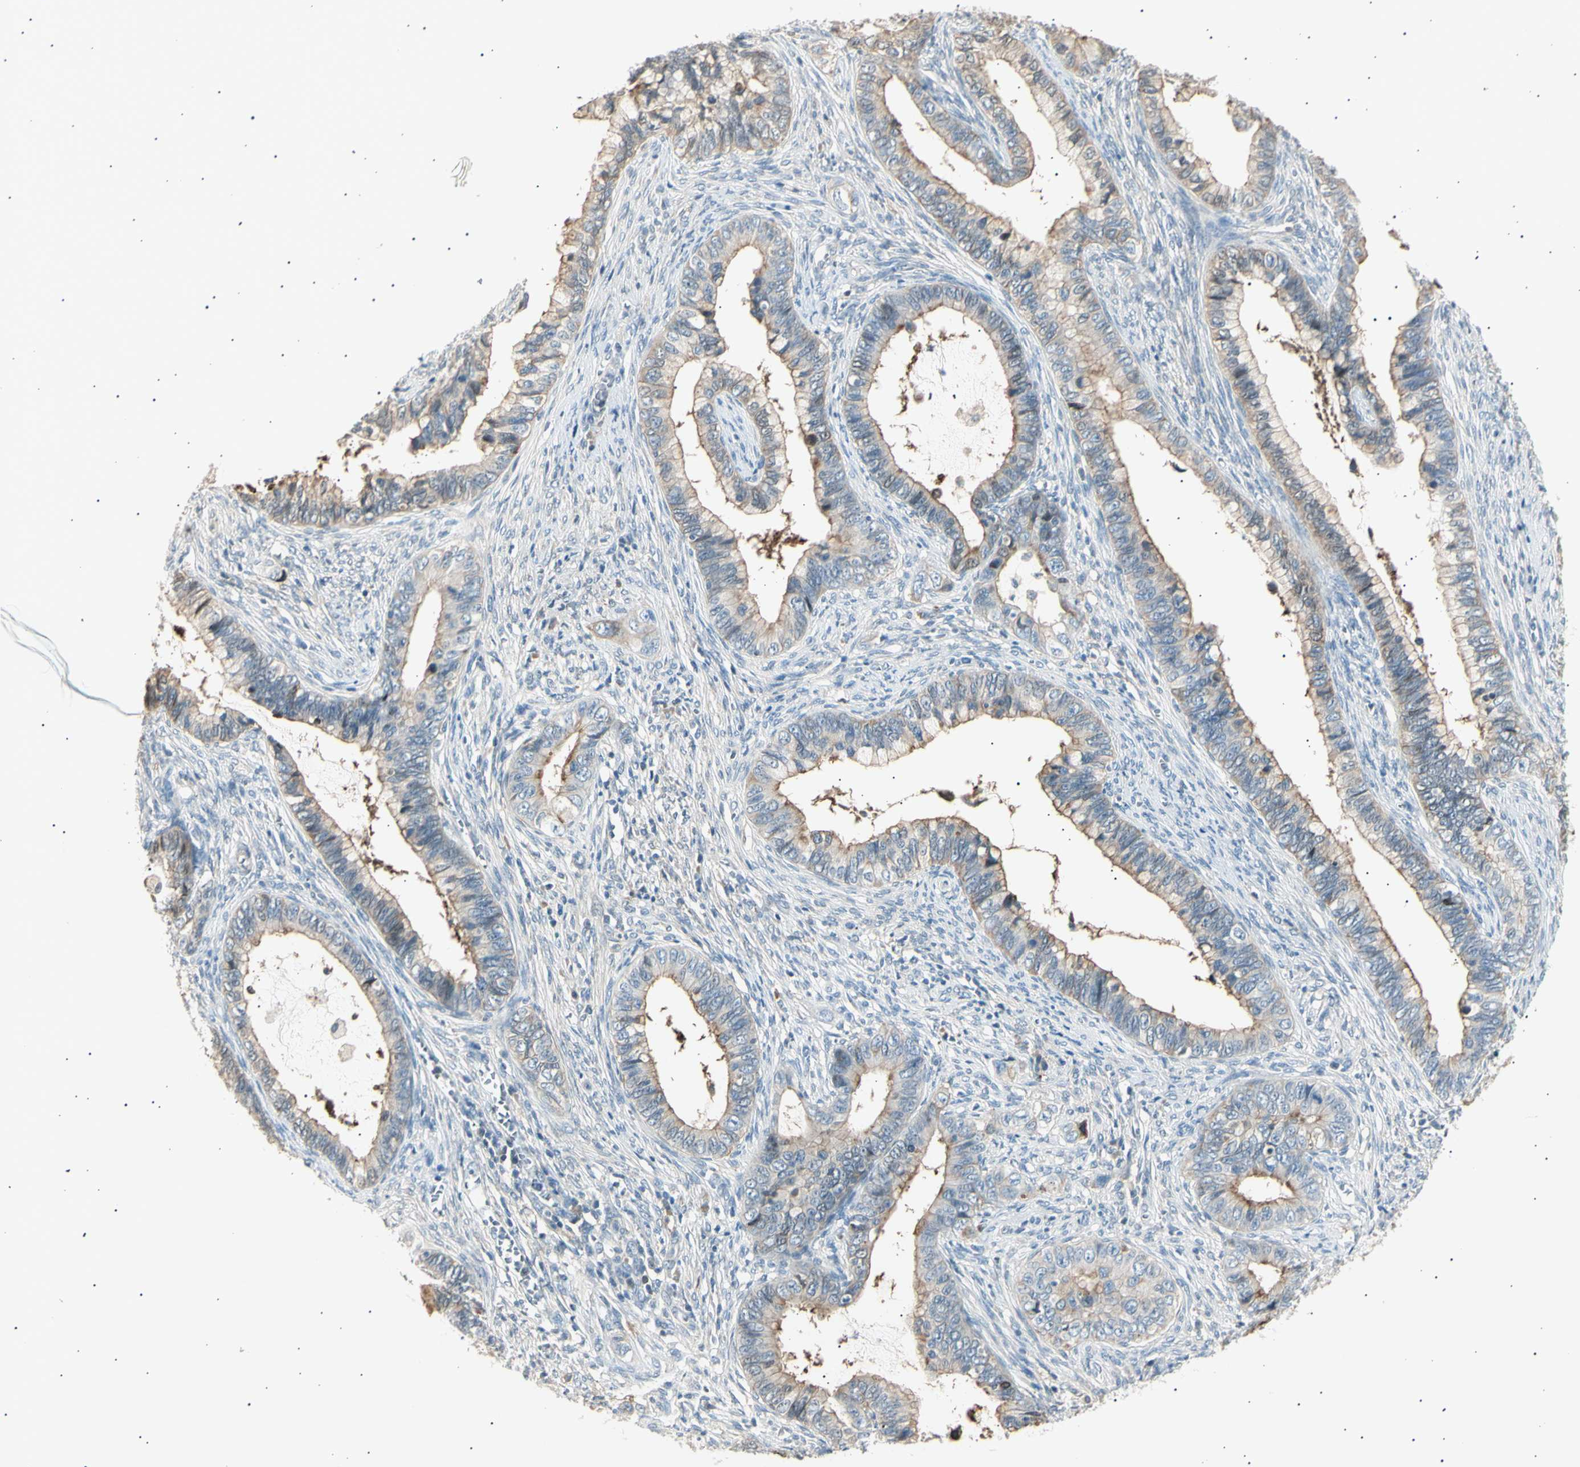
{"staining": {"intensity": "weak", "quantity": ">75%", "location": "cytoplasmic/membranous"}, "tissue": "cervical cancer", "cell_type": "Tumor cells", "image_type": "cancer", "snomed": [{"axis": "morphology", "description": "Adenocarcinoma, NOS"}, {"axis": "topography", "description": "Cervix"}], "caption": "High-magnification brightfield microscopy of adenocarcinoma (cervical) stained with DAB (3,3'-diaminobenzidine) (brown) and counterstained with hematoxylin (blue). tumor cells exhibit weak cytoplasmic/membranous expression is identified in approximately>75% of cells.", "gene": "LHPP", "patient": {"sex": "female", "age": 44}}